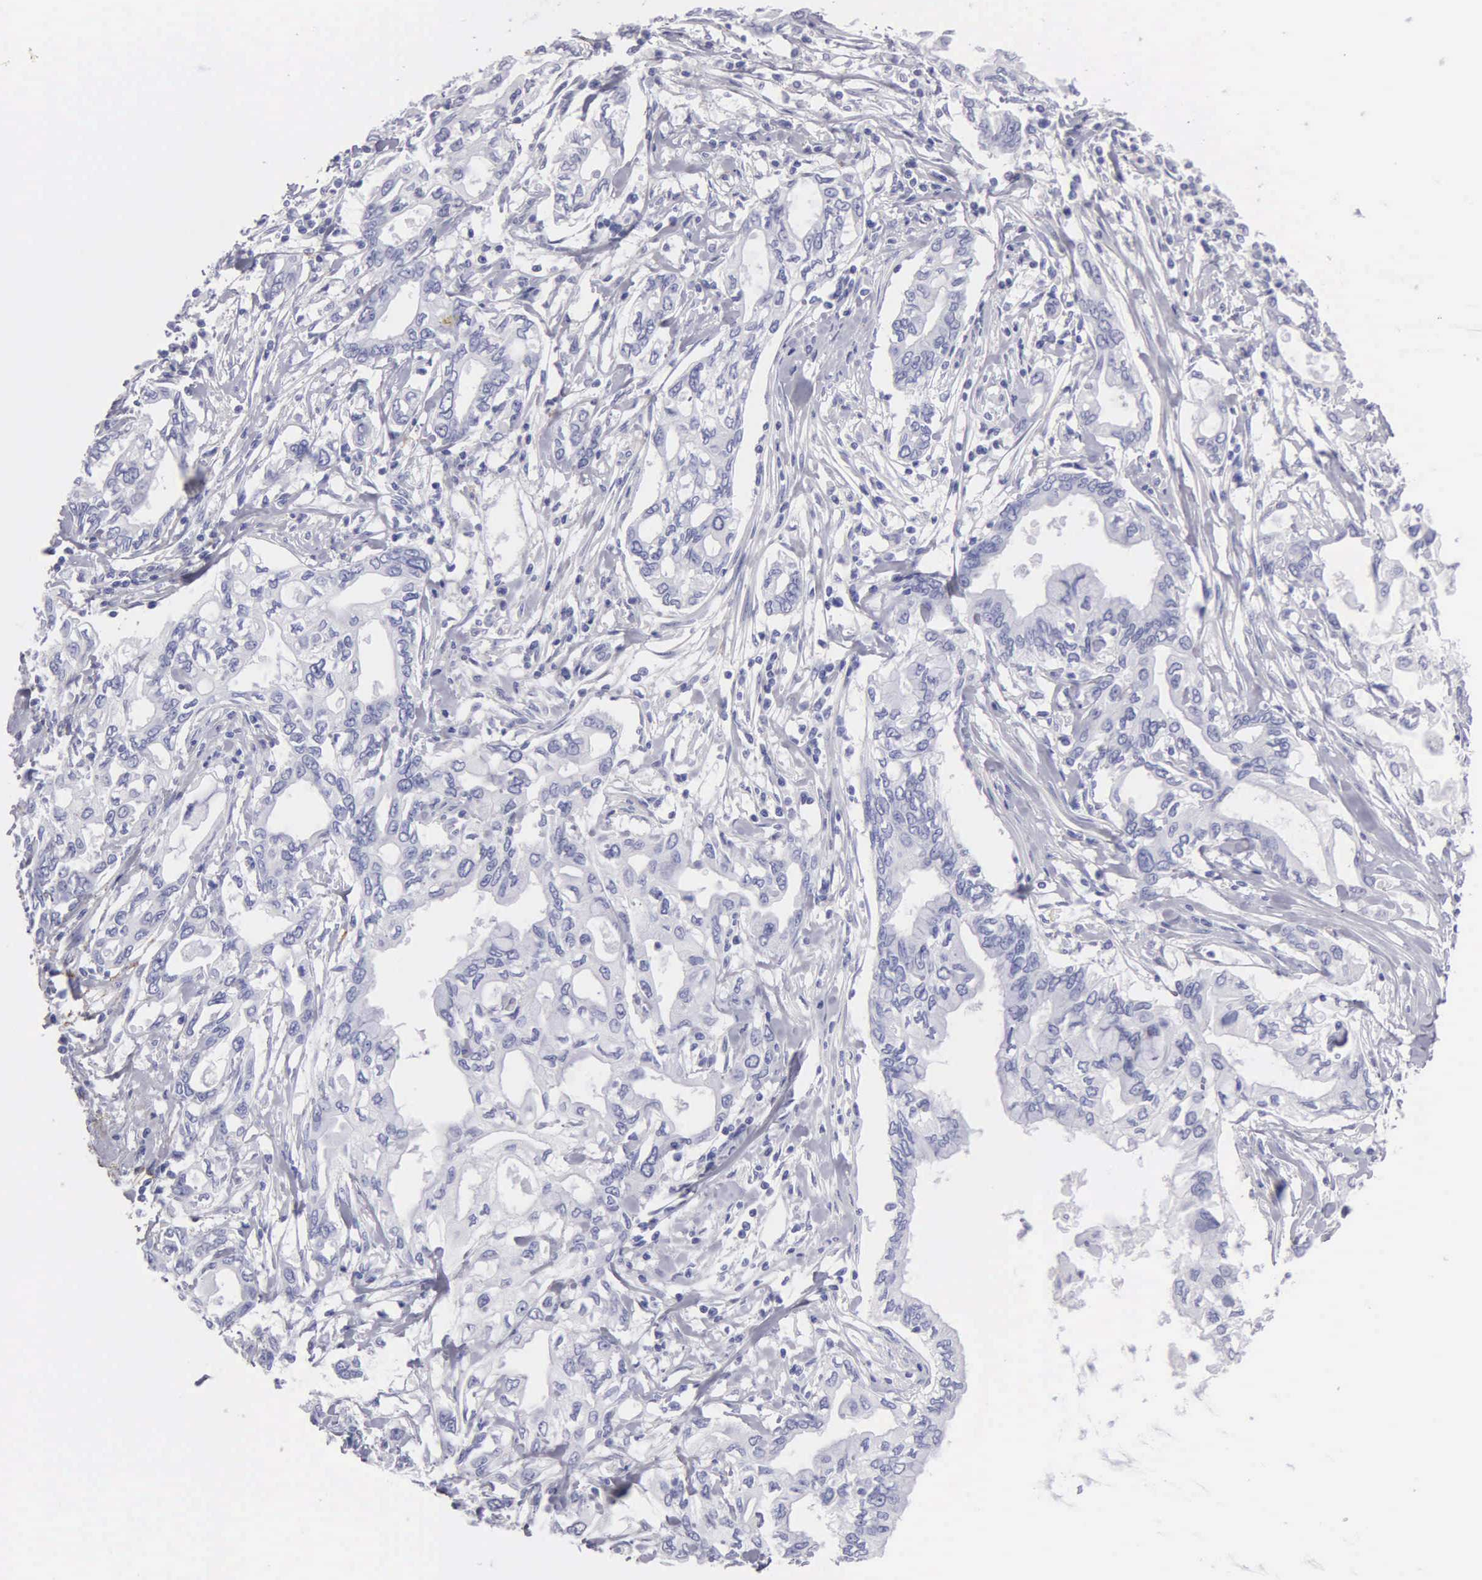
{"staining": {"intensity": "negative", "quantity": "none", "location": "none"}, "tissue": "pancreatic cancer", "cell_type": "Tumor cells", "image_type": "cancer", "snomed": [{"axis": "morphology", "description": "Adenocarcinoma, NOS"}, {"axis": "topography", "description": "Pancreas"}], "caption": "This is an immunohistochemistry image of pancreatic adenocarcinoma. There is no staining in tumor cells.", "gene": "FBLN5", "patient": {"sex": "female", "age": 57}}